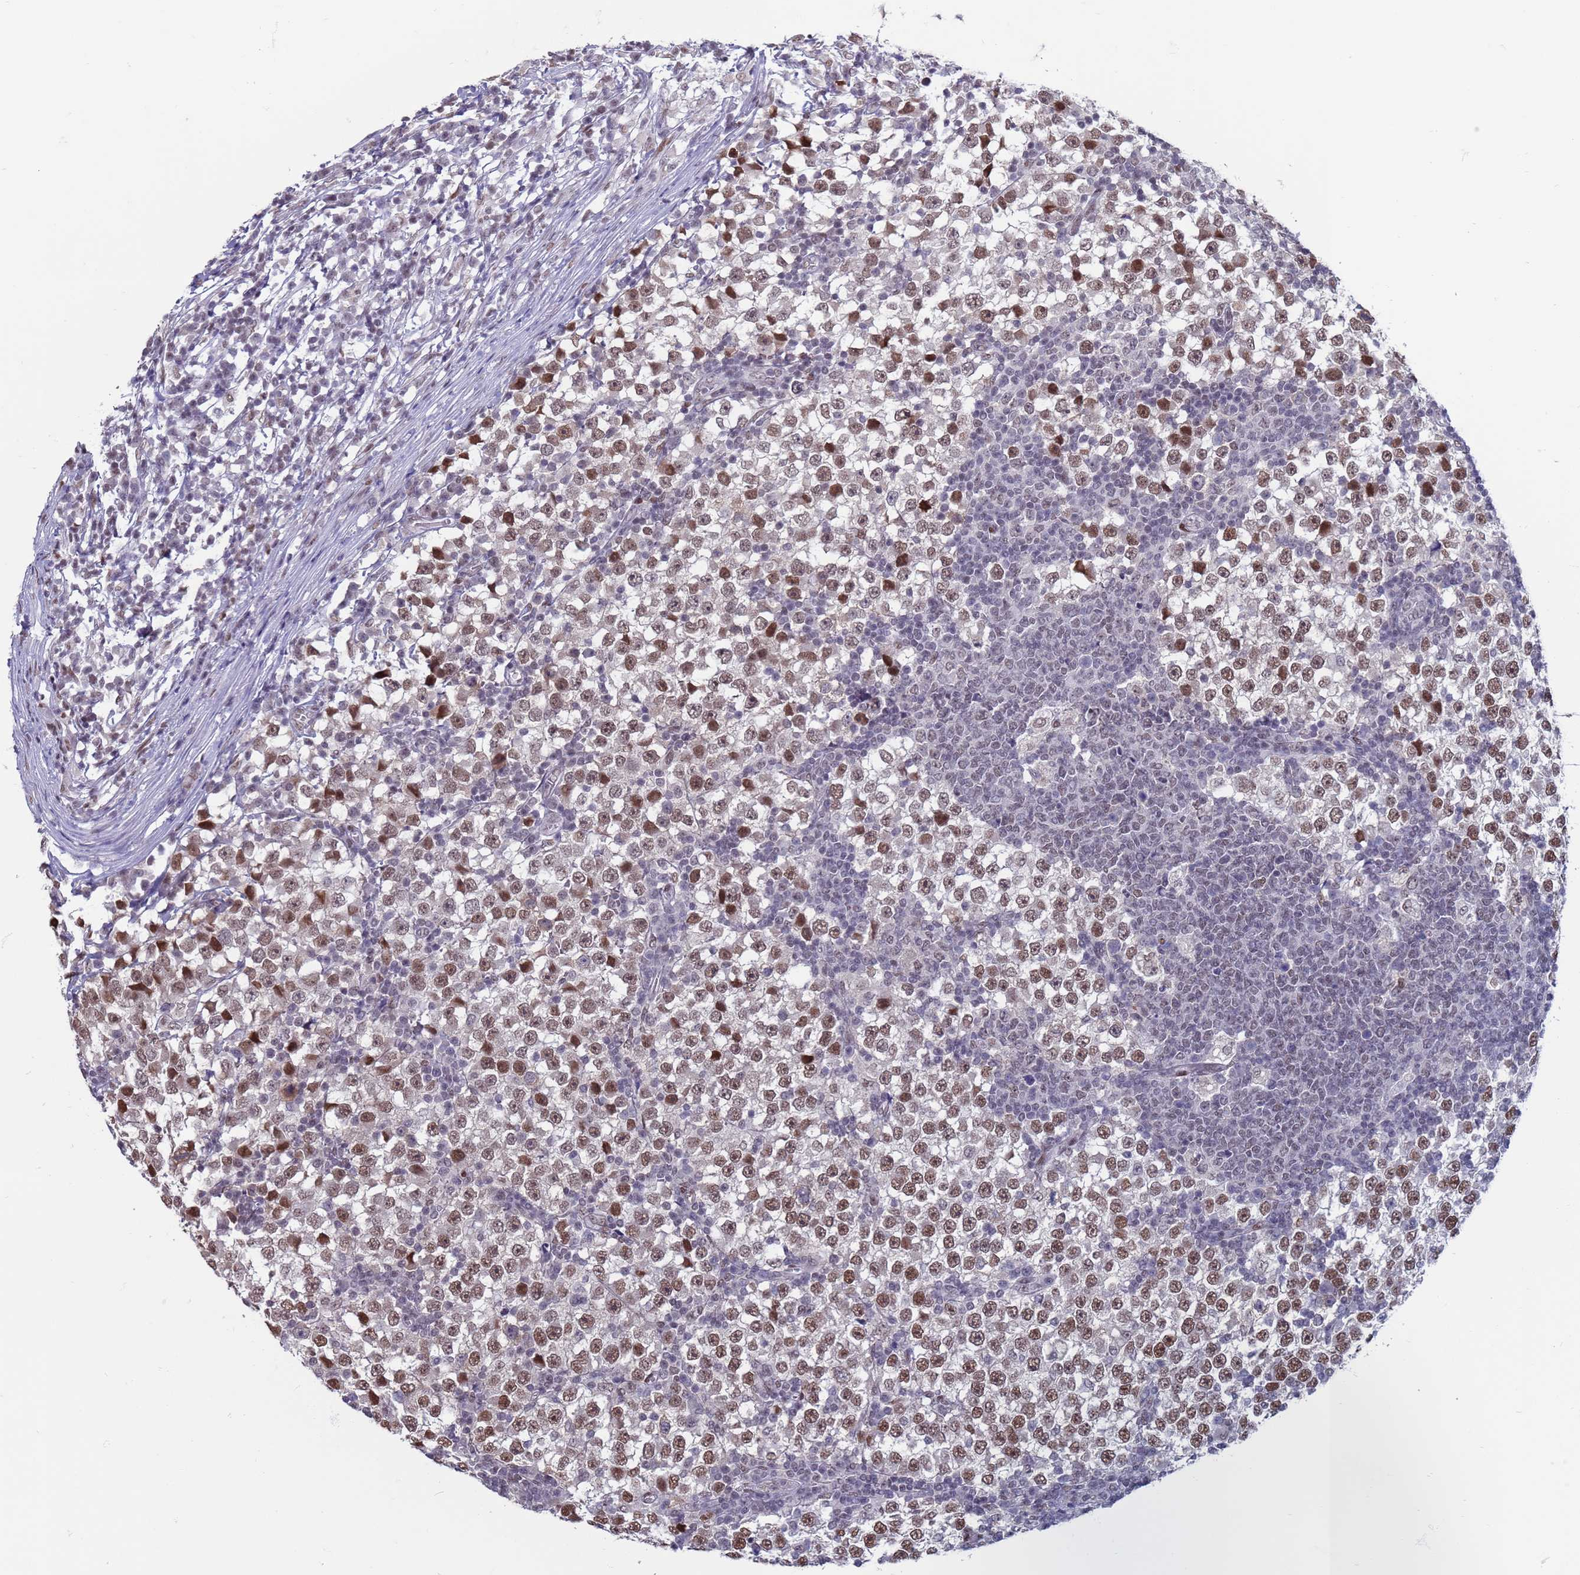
{"staining": {"intensity": "moderate", "quantity": ">75%", "location": "nuclear"}, "tissue": "testis cancer", "cell_type": "Tumor cells", "image_type": "cancer", "snomed": [{"axis": "morphology", "description": "Seminoma, NOS"}, {"axis": "topography", "description": "Testis"}], "caption": "This is an image of IHC staining of seminoma (testis), which shows moderate positivity in the nuclear of tumor cells.", "gene": "SAE1", "patient": {"sex": "male", "age": 65}}